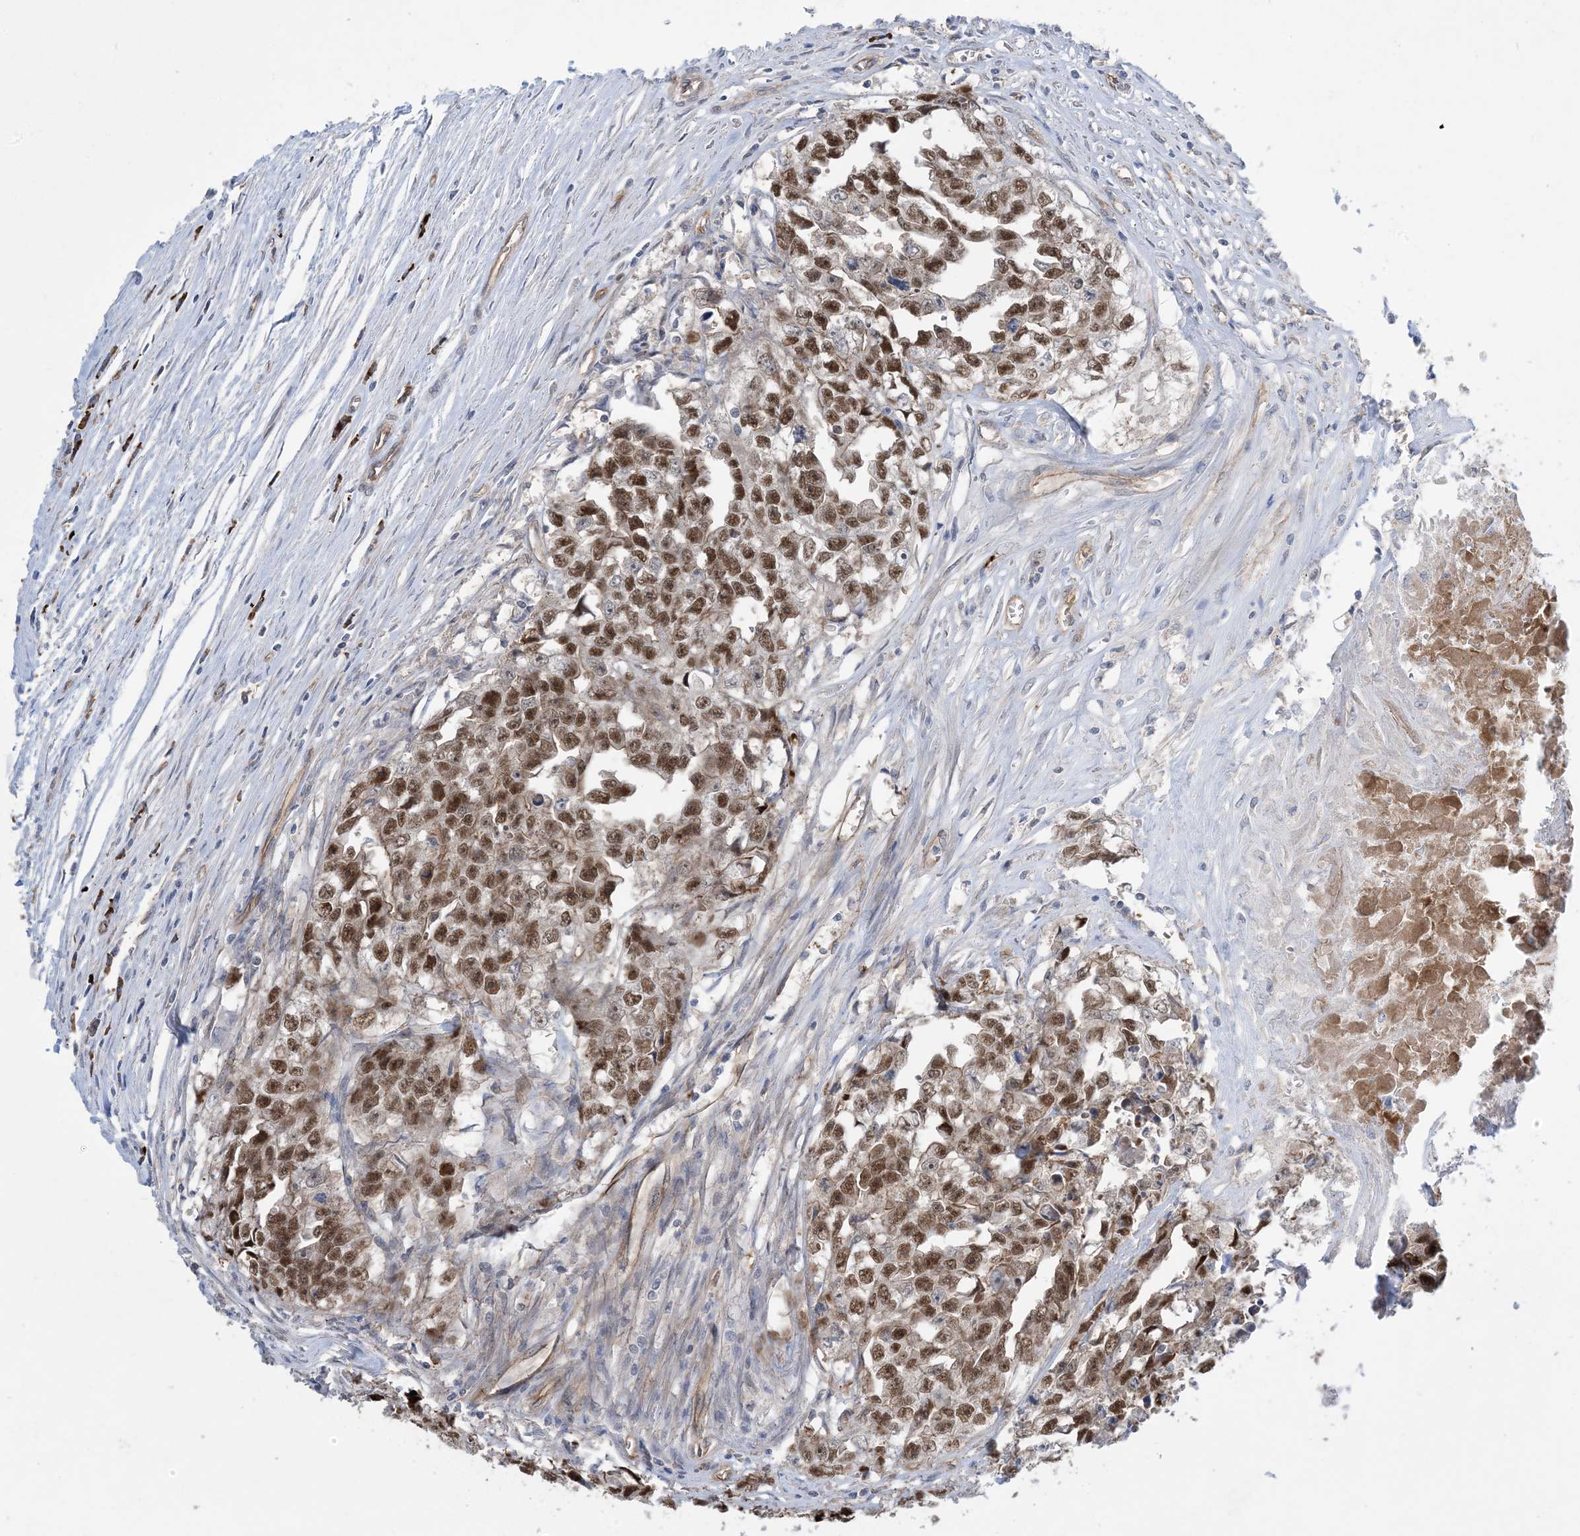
{"staining": {"intensity": "moderate", "quantity": ">75%", "location": "cytoplasmic/membranous,nuclear"}, "tissue": "testis cancer", "cell_type": "Tumor cells", "image_type": "cancer", "snomed": [{"axis": "morphology", "description": "Seminoma, NOS"}, {"axis": "morphology", "description": "Carcinoma, Embryonal, NOS"}, {"axis": "topography", "description": "Testis"}], "caption": "Immunohistochemistry (IHC) of testis cancer reveals medium levels of moderate cytoplasmic/membranous and nuclear positivity in approximately >75% of tumor cells.", "gene": "AOC1", "patient": {"sex": "male", "age": 43}}